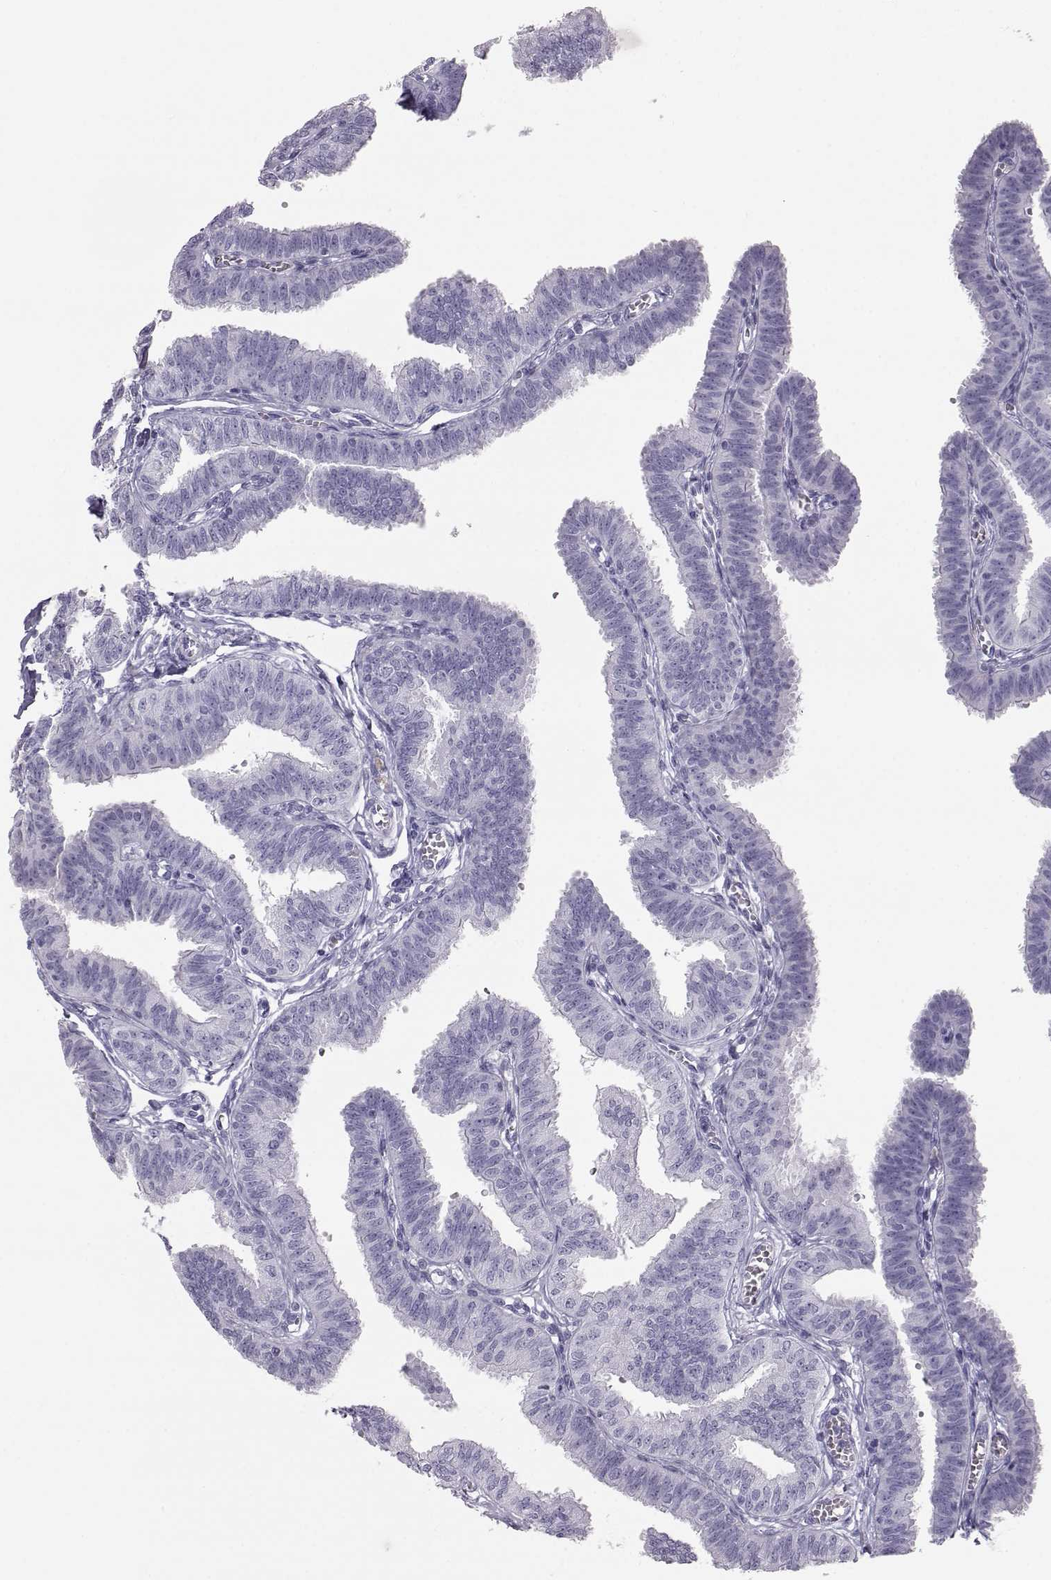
{"staining": {"intensity": "negative", "quantity": "none", "location": "none"}, "tissue": "fallopian tube", "cell_type": "Glandular cells", "image_type": "normal", "snomed": [{"axis": "morphology", "description": "Normal tissue, NOS"}, {"axis": "topography", "description": "Fallopian tube"}], "caption": "IHC micrograph of benign fallopian tube: human fallopian tube stained with DAB demonstrates no significant protein positivity in glandular cells. The staining was performed using DAB to visualize the protein expression in brown, while the nuclei were stained in blue with hematoxylin (Magnification: 20x).", "gene": "ITLN1", "patient": {"sex": "female", "age": 25}}